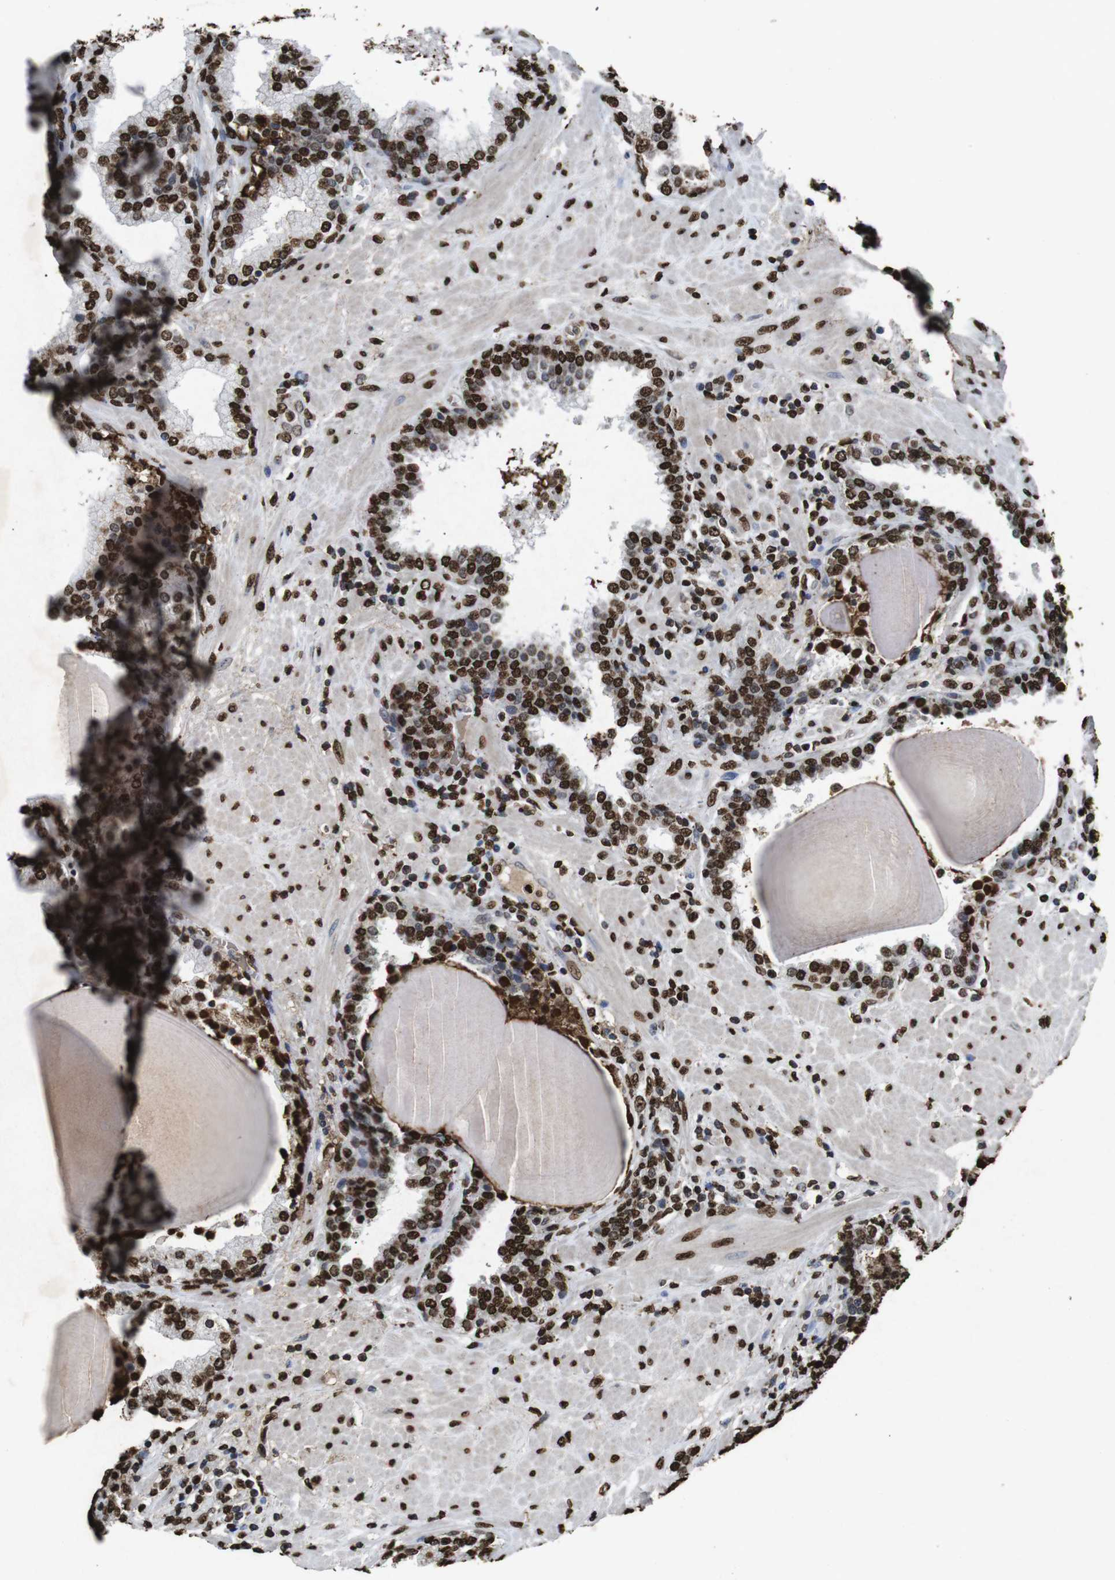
{"staining": {"intensity": "strong", "quantity": ">75%", "location": "nuclear"}, "tissue": "prostate", "cell_type": "Glandular cells", "image_type": "normal", "snomed": [{"axis": "morphology", "description": "Normal tissue, NOS"}, {"axis": "topography", "description": "Prostate"}], "caption": "Prostate stained for a protein (brown) demonstrates strong nuclear positive staining in about >75% of glandular cells.", "gene": "MDM2", "patient": {"sex": "male", "age": 51}}